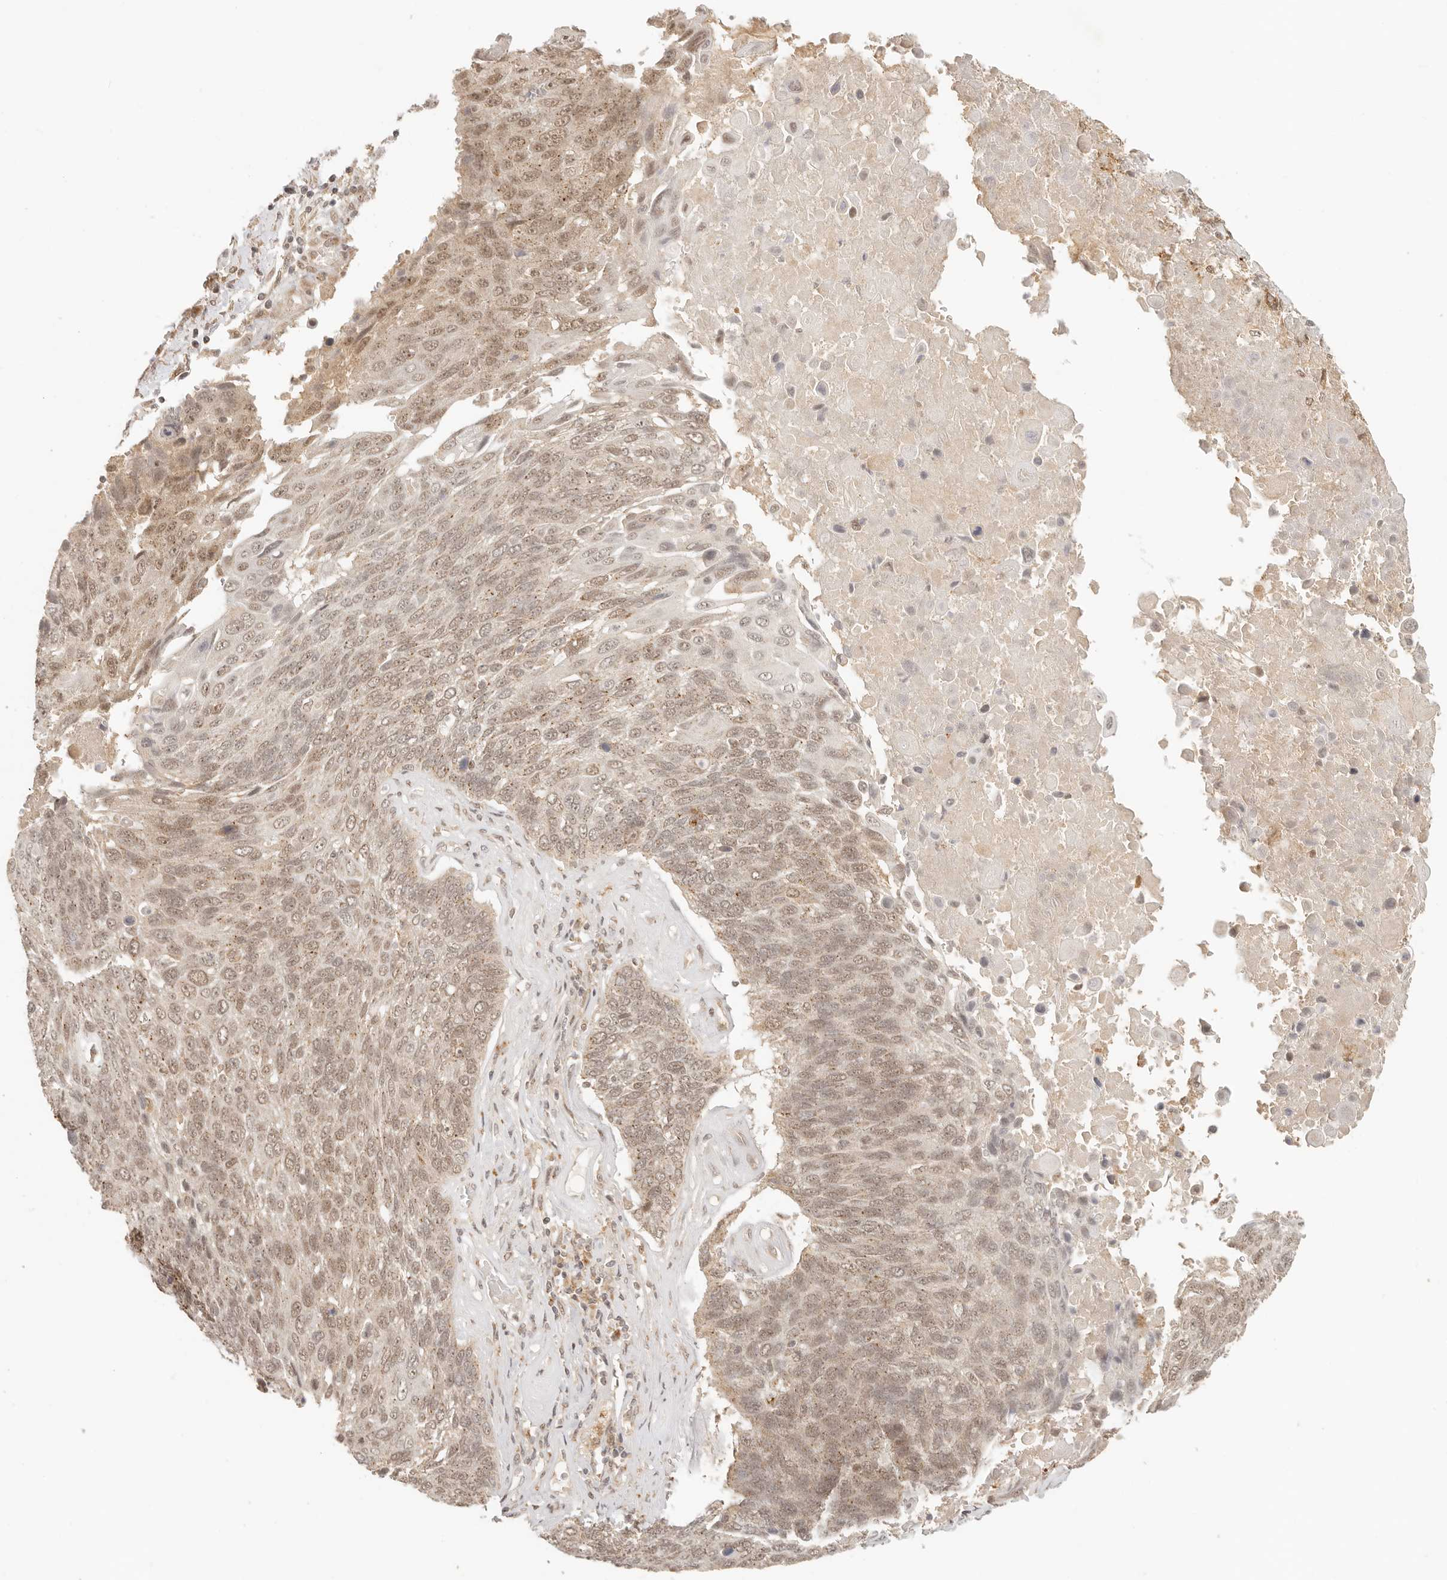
{"staining": {"intensity": "moderate", "quantity": ">75%", "location": "cytoplasmic/membranous,nuclear"}, "tissue": "lung cancer", "cell_type": "Tumor cells", "image_type": "cancer", "snomed": [{"axis": "morphology", "description": "Squamous cell carcinoma, NOS"}, {"axis": "topography", "description": "Lung"}], "caption": "Human squamous cell carcinoma (lung) stained for a protein (brown) shows moderate cytoplasmic/membranous and nuclear positive expression in about >75% of tumor cells.", "gene": "INTS11", "patient": {"sex": "male", "age": 66}}